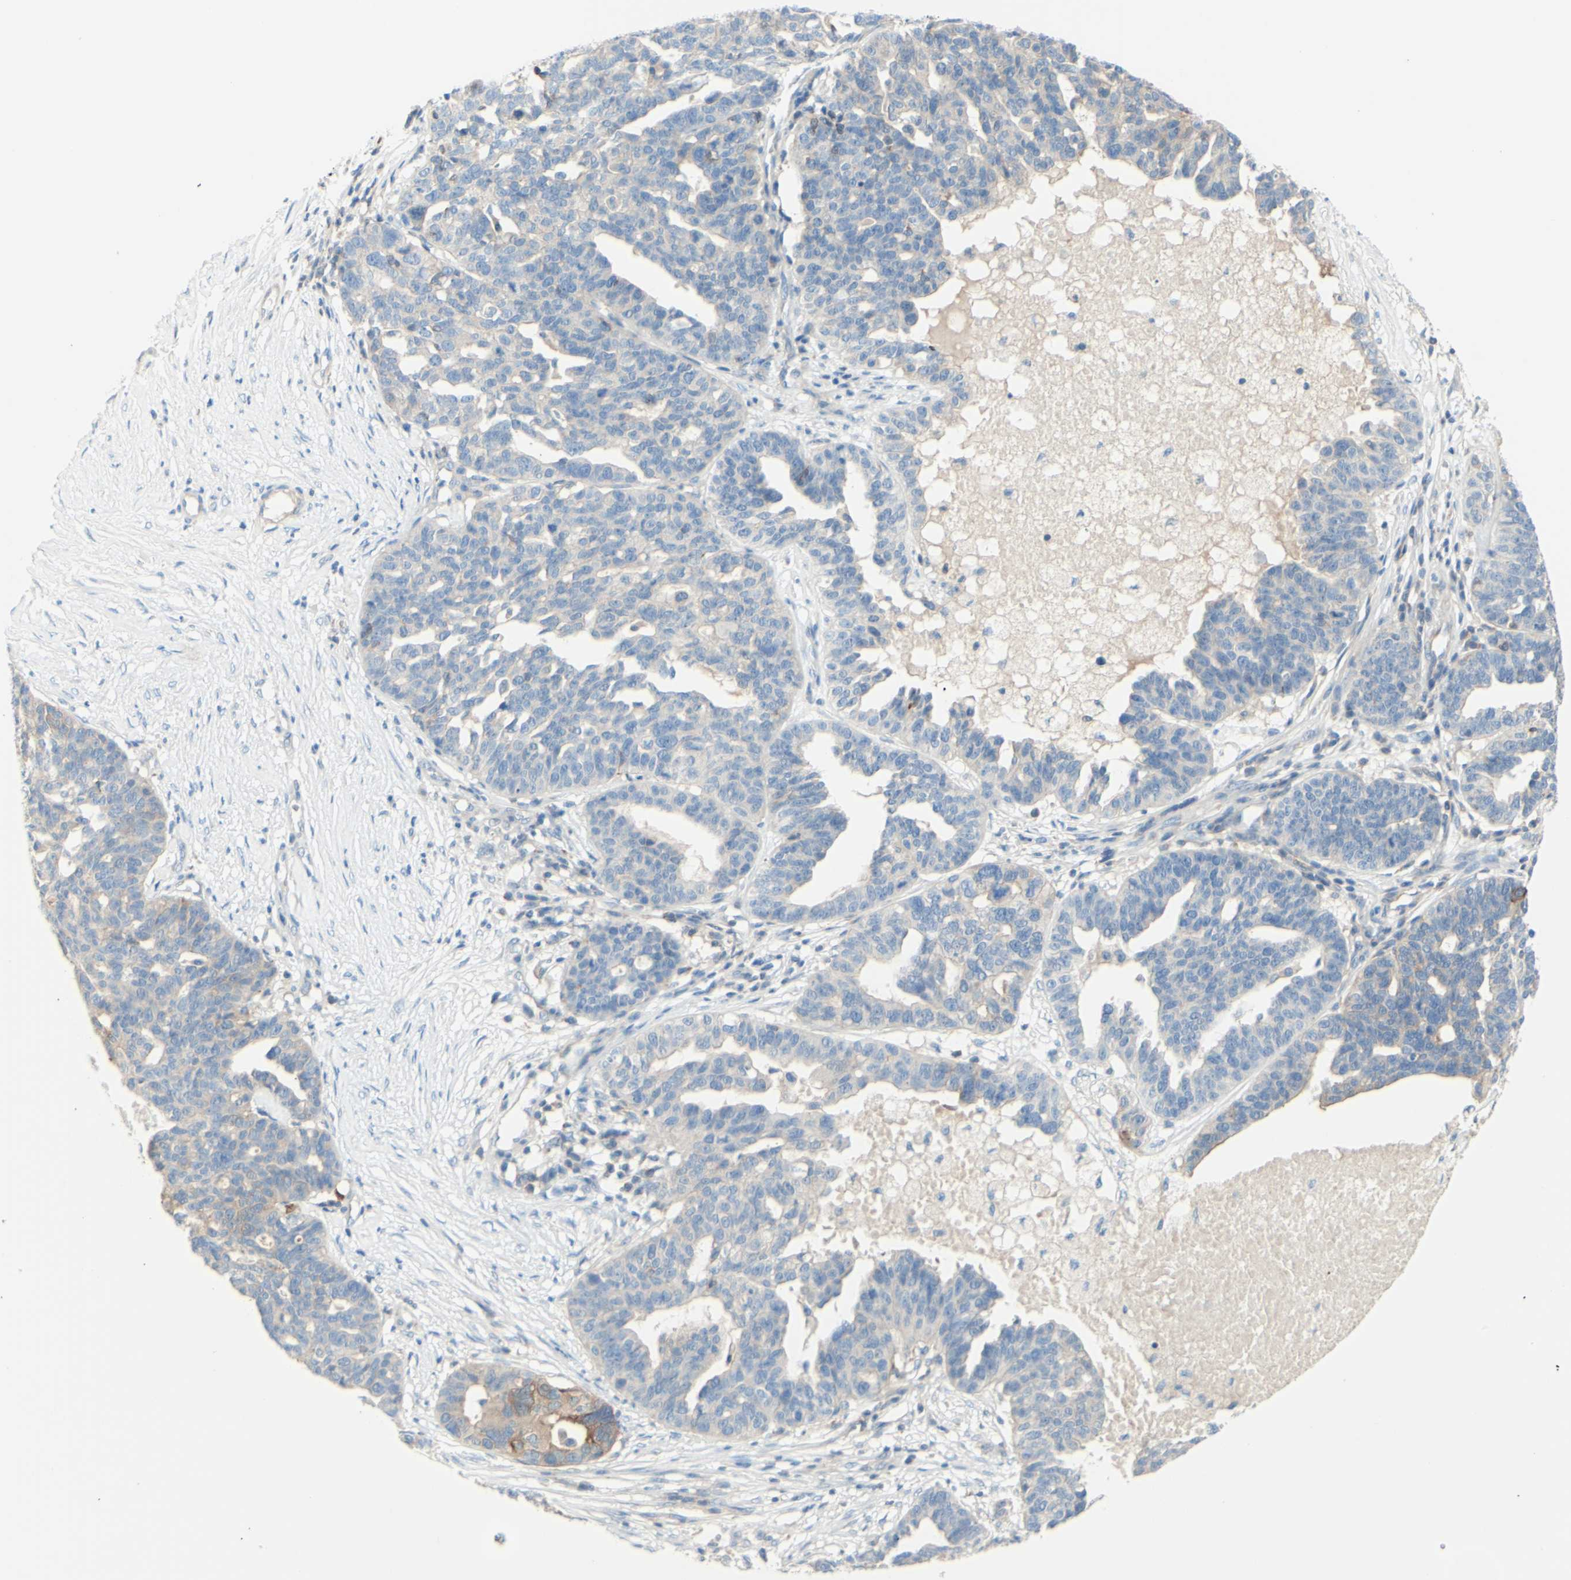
{"staining": {"intensity": "weak", "quantity": "<25%", "location": "cytoplasmic/membranous"}, "tissue": "ovarian cancer", "cell_type": "Tumor cells", "image_type": "cancer", "snomed": [{"axis": "morphology", "description": "Cystadenocarcinoma, serous, NOS"}, {"axis": "topography", "description": "Ovary"}], "caption": "Immunohistochemistry (IHC) of human ovarian serous cystadenocarcinoma demonstrates no expression in tumor cells.", "gene": "MTM1", "patient": {"sex": "female", "age": 59}}